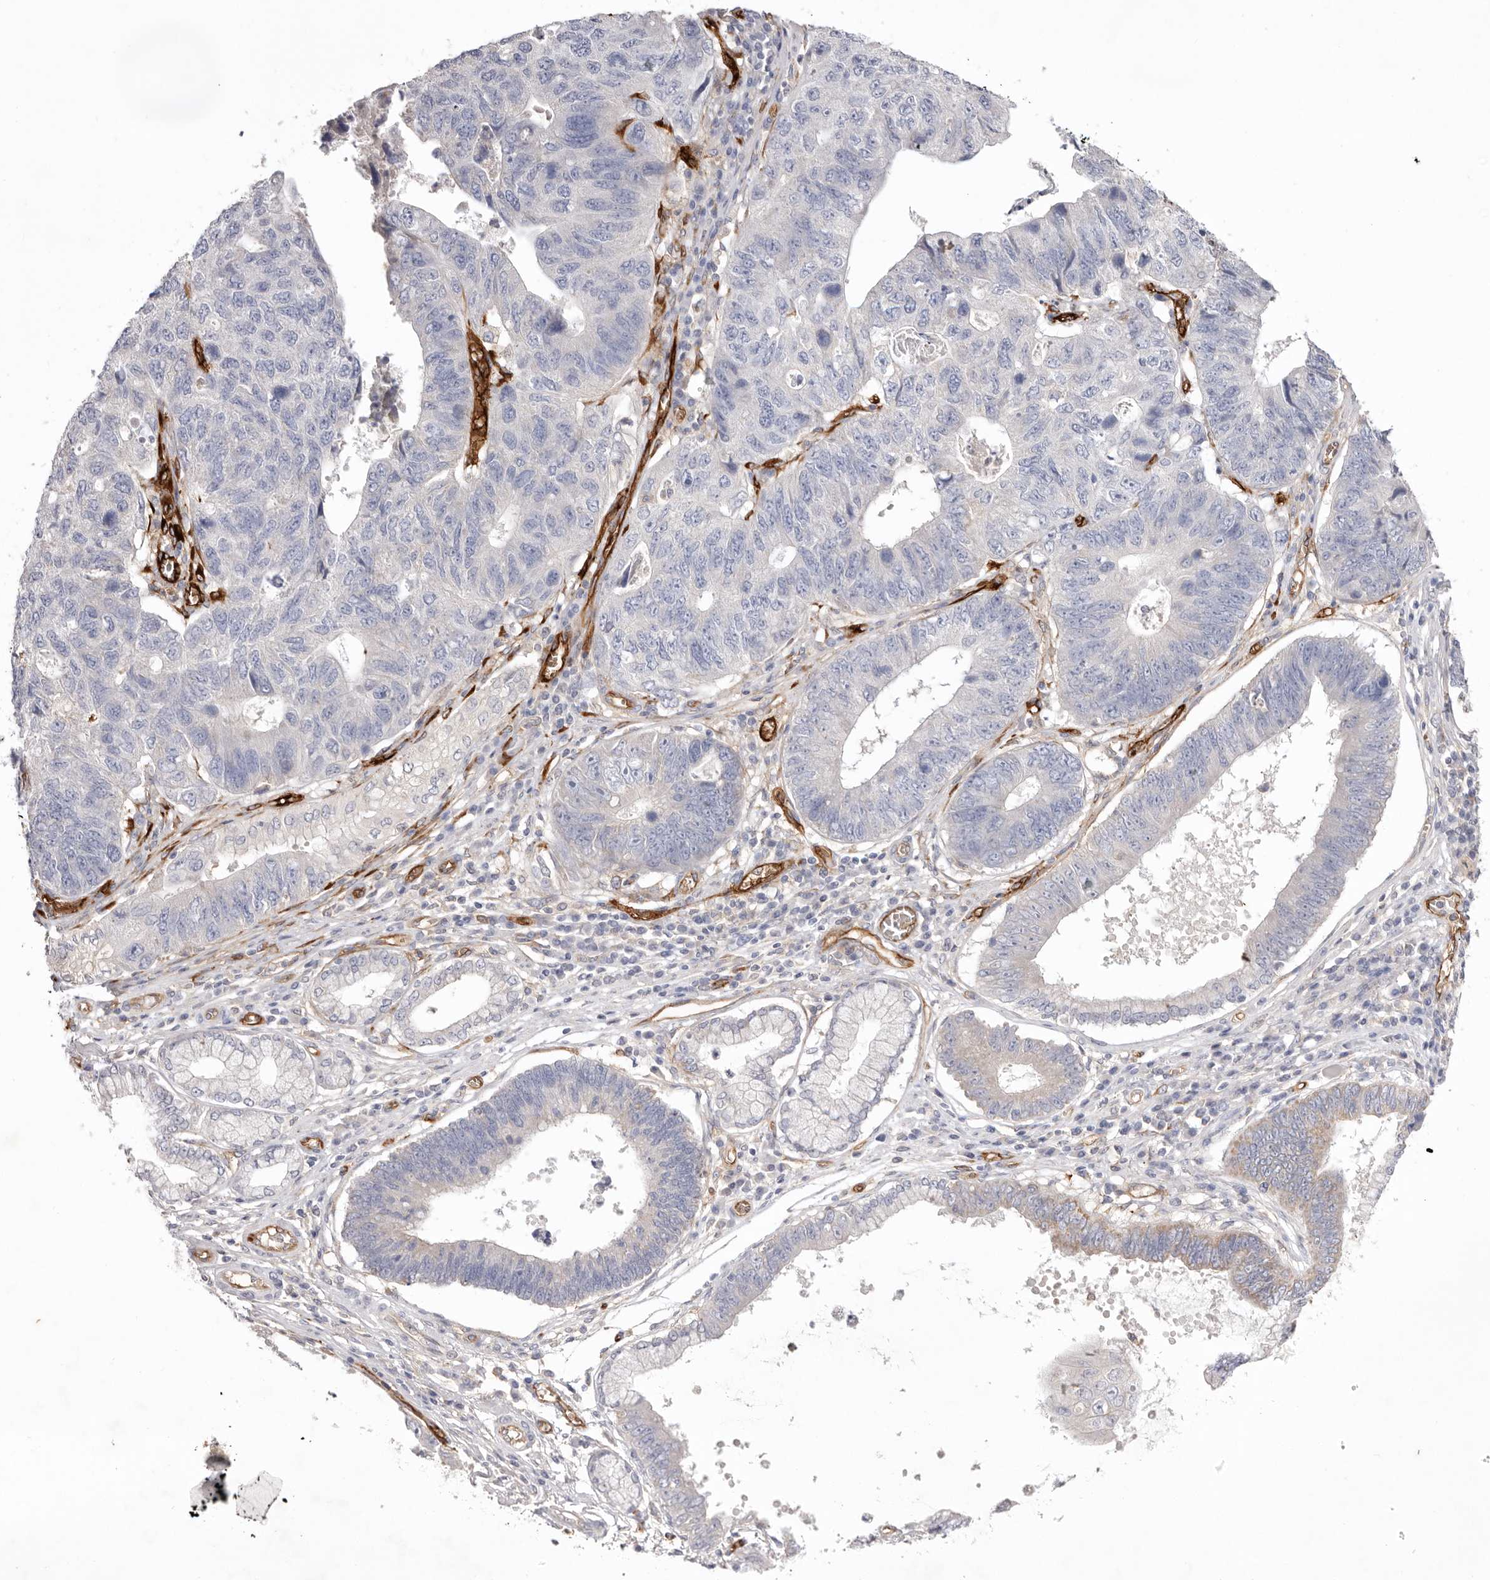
{"staining": {"intensity": "negative", "quantity": "none", "location": "none"}, "tissue": "stomach cancer", "cell_type": "Tumor cells", "image_type": "cancer", "snomed": [{"axis": "morphology", "description": "Adenocarcinoma, NOS"}, {"axis": "topography", "description": "Stomach"}], "caption": "Stomach cancer was stained to show a protein in brown. There is no significant expression in tumor cells. Nuclei are stained in blue.", "gene": "LRRC66", "patient": {"sex": "male", "age": 59}}